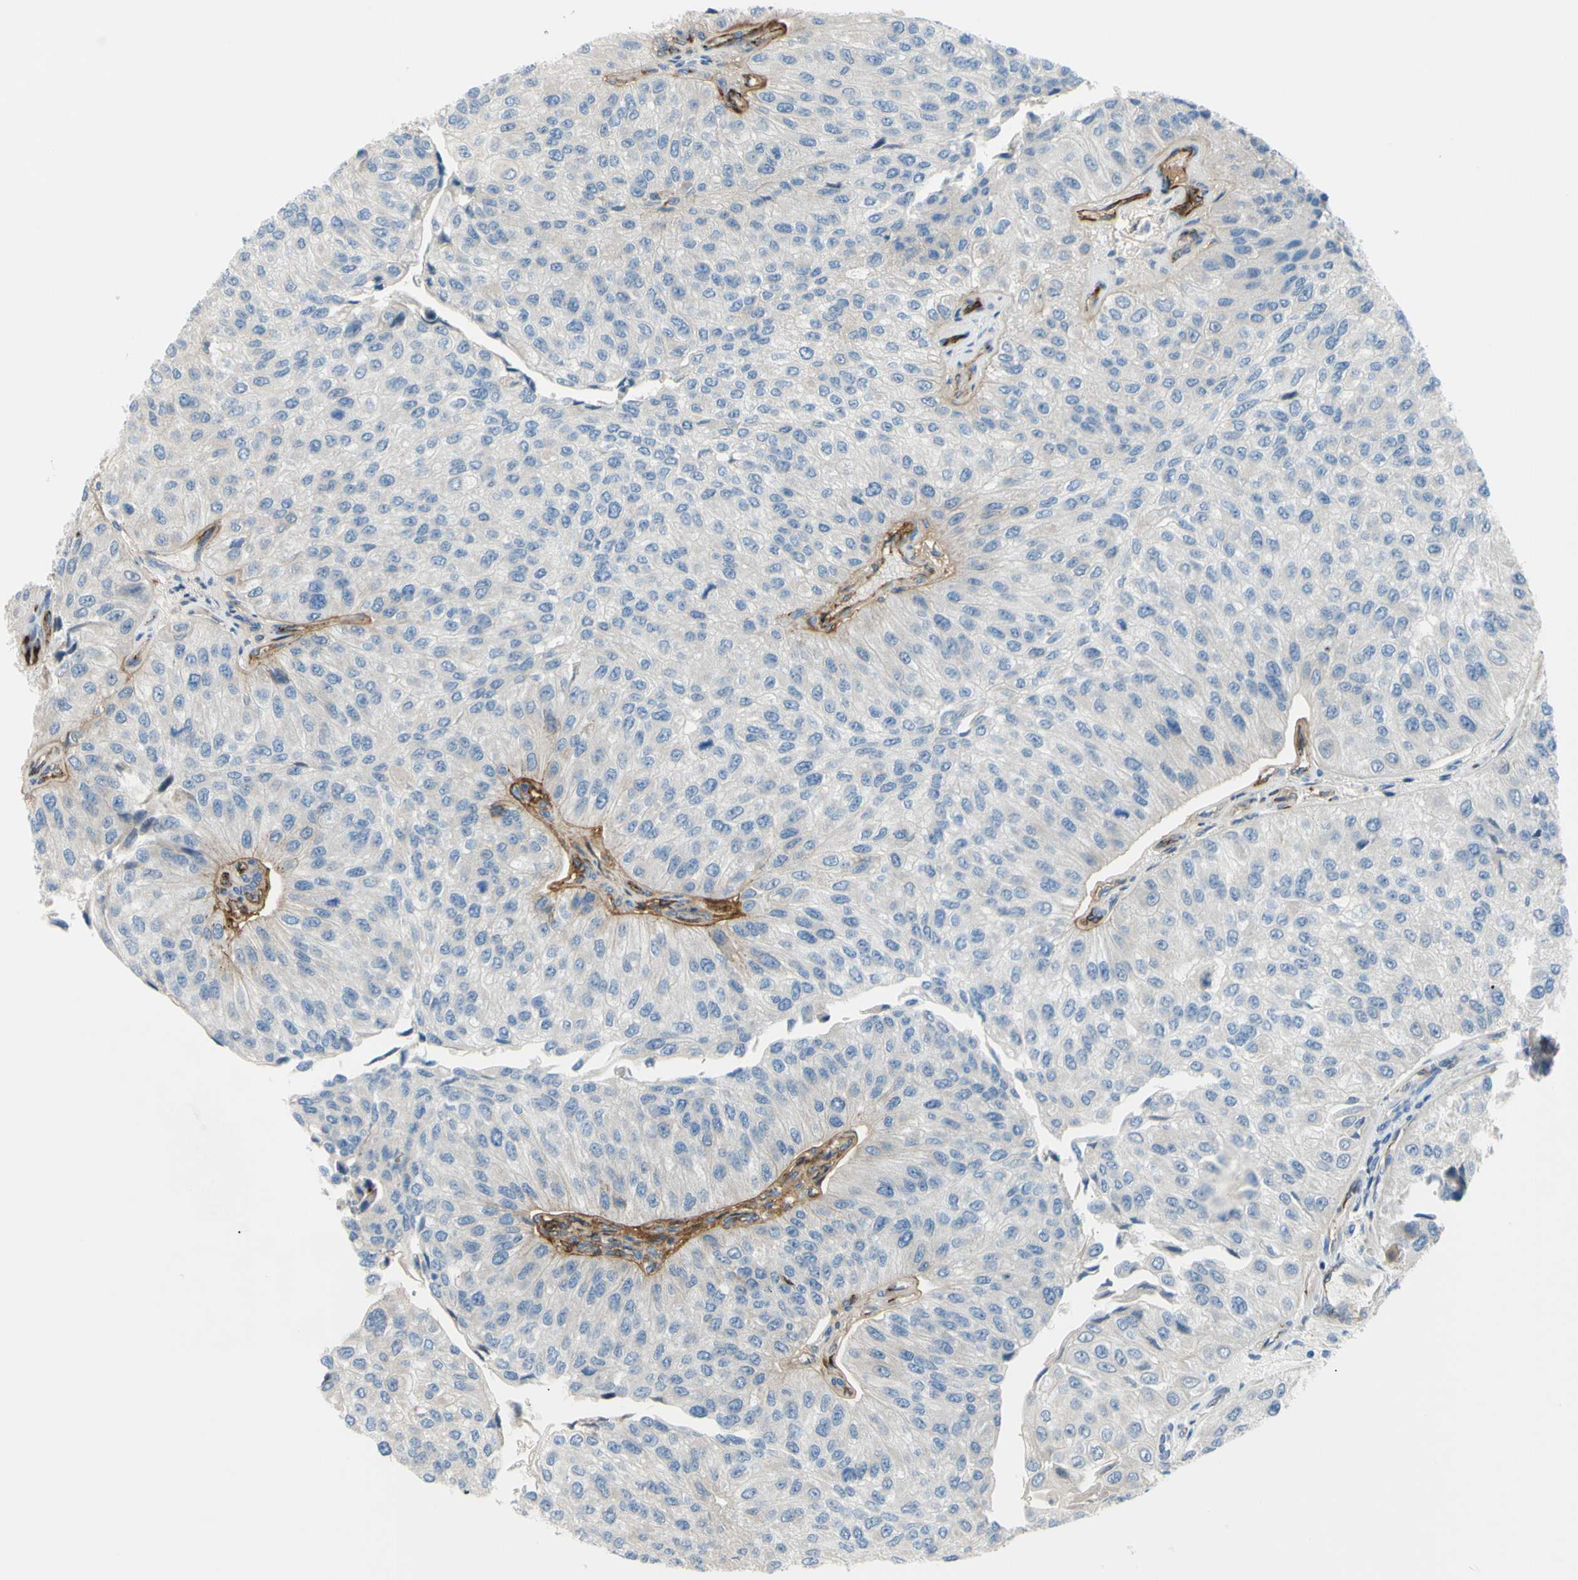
{"staining": {"intensity": "negative", "quantity": "none", "location": "none"}, "tissue": "urothelial cancer", "cell_type": "Tumor cells", "image_type": "cancer", "snomed": [{"axis": "morphology", "description": "Urothelial carcinoma, High grade"}, {"axis": "topography", "description": "Kidney"}, {"axis": "topography", "description": "Urinary bladder"}], "caption": "Tumor cells show no significant protein positivity in urothelial cancer.", "gene": "PRRG2", "patient": {"sex": "male", "age": 77}}